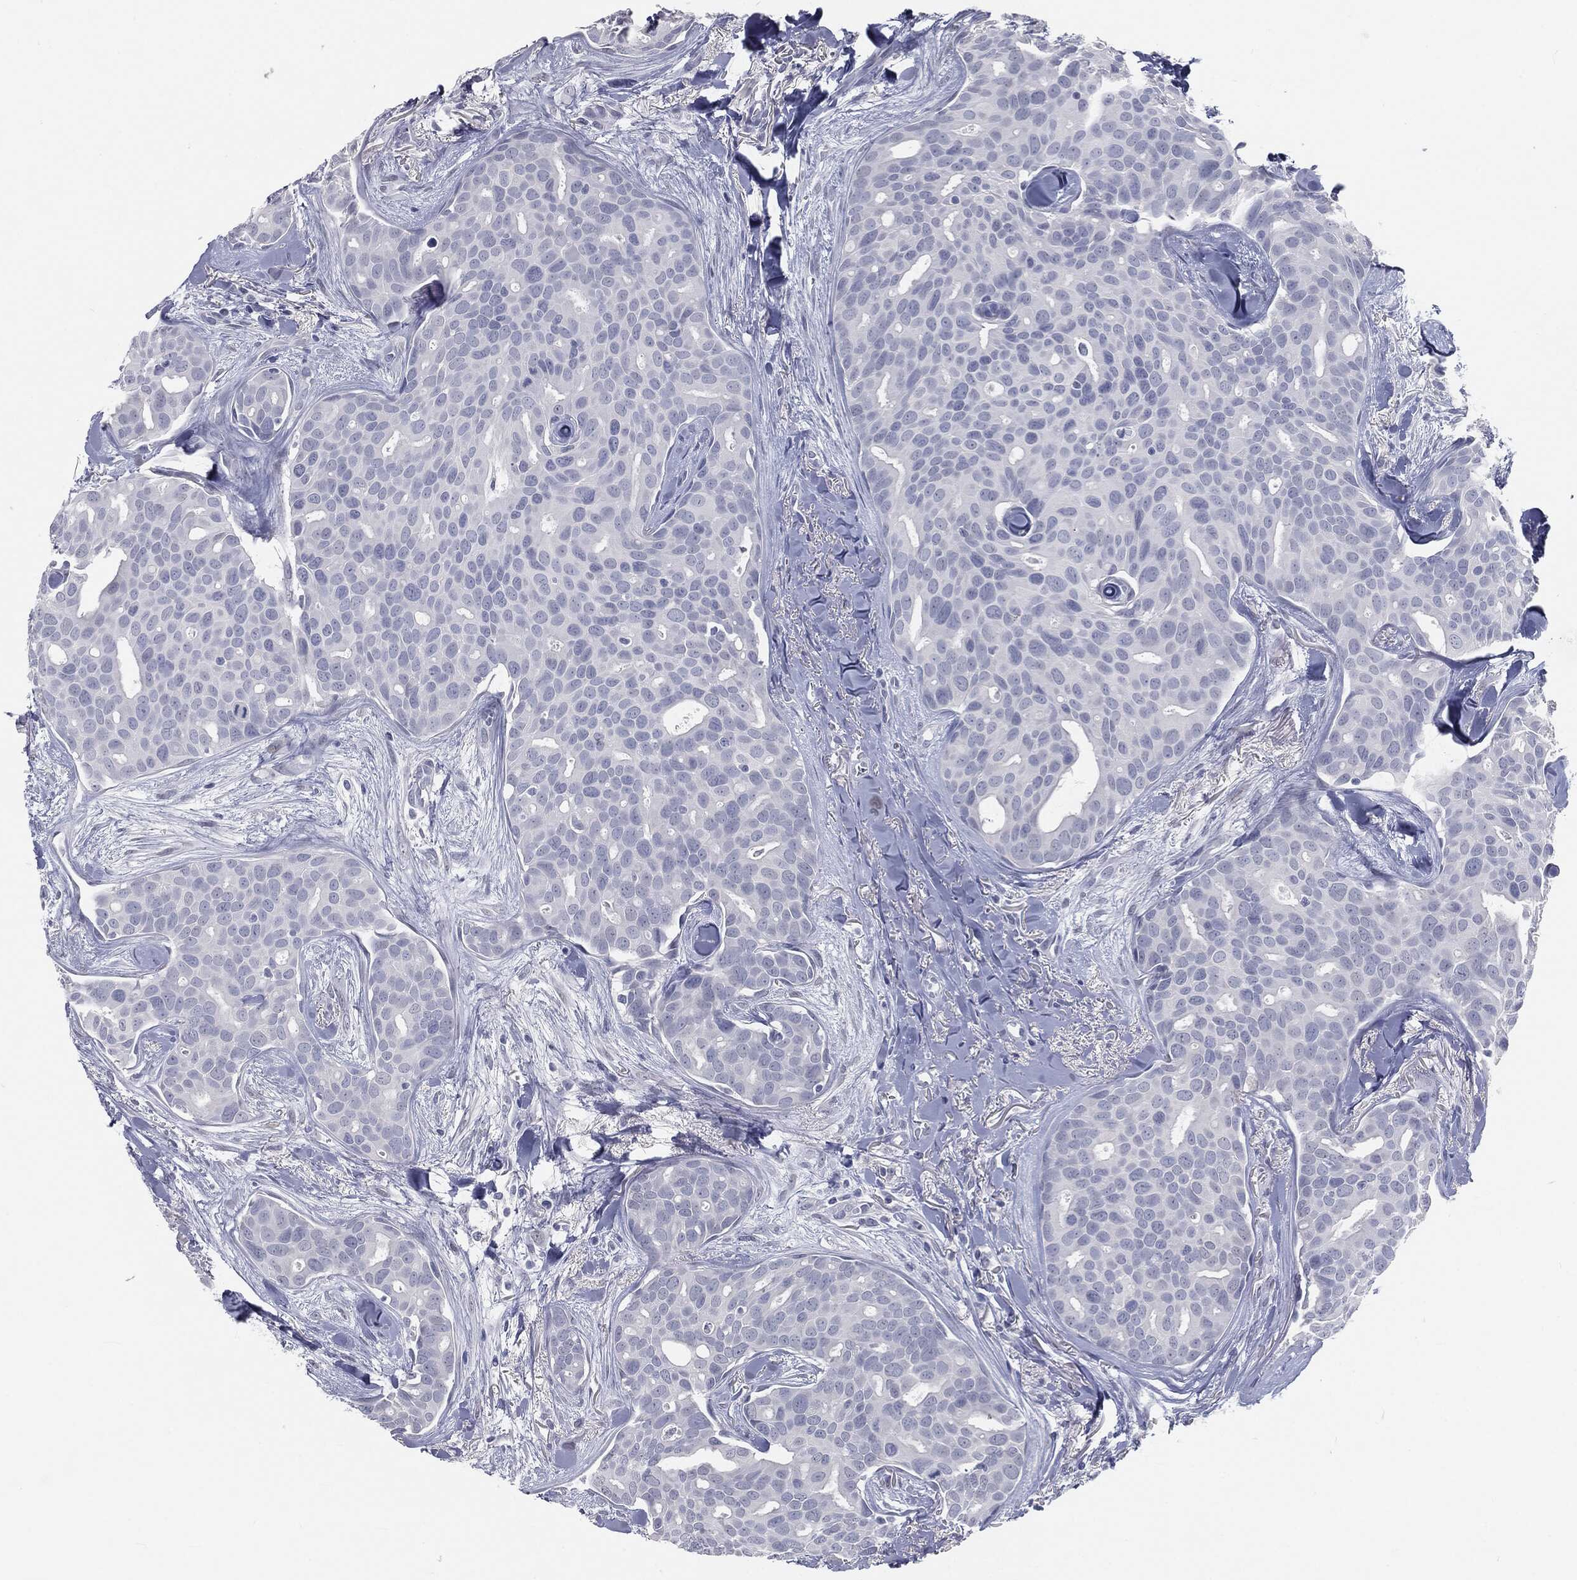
{"staining": {"intensity": "negative", "quantity": "none", "location": "none"}, "tissue": "breast cancer", "cell_type": "Tumor cells", "image_type": "cancer", "snomed": [{"axis": "morphology", "description": "Duct carcinoma"}, {"axis": "topography", "description": "Breast"}], "caption": "This is a image of IHC staining of invasive ductal carcinoma (breast), which shows no expression in tumor cells. Brightfield microscopy of IHC stained with DAB (brown) and hematoxylin (blue), captured at high magnification.", "gene": "PRAME", "patient": {"sex": "female", "age": 54}}